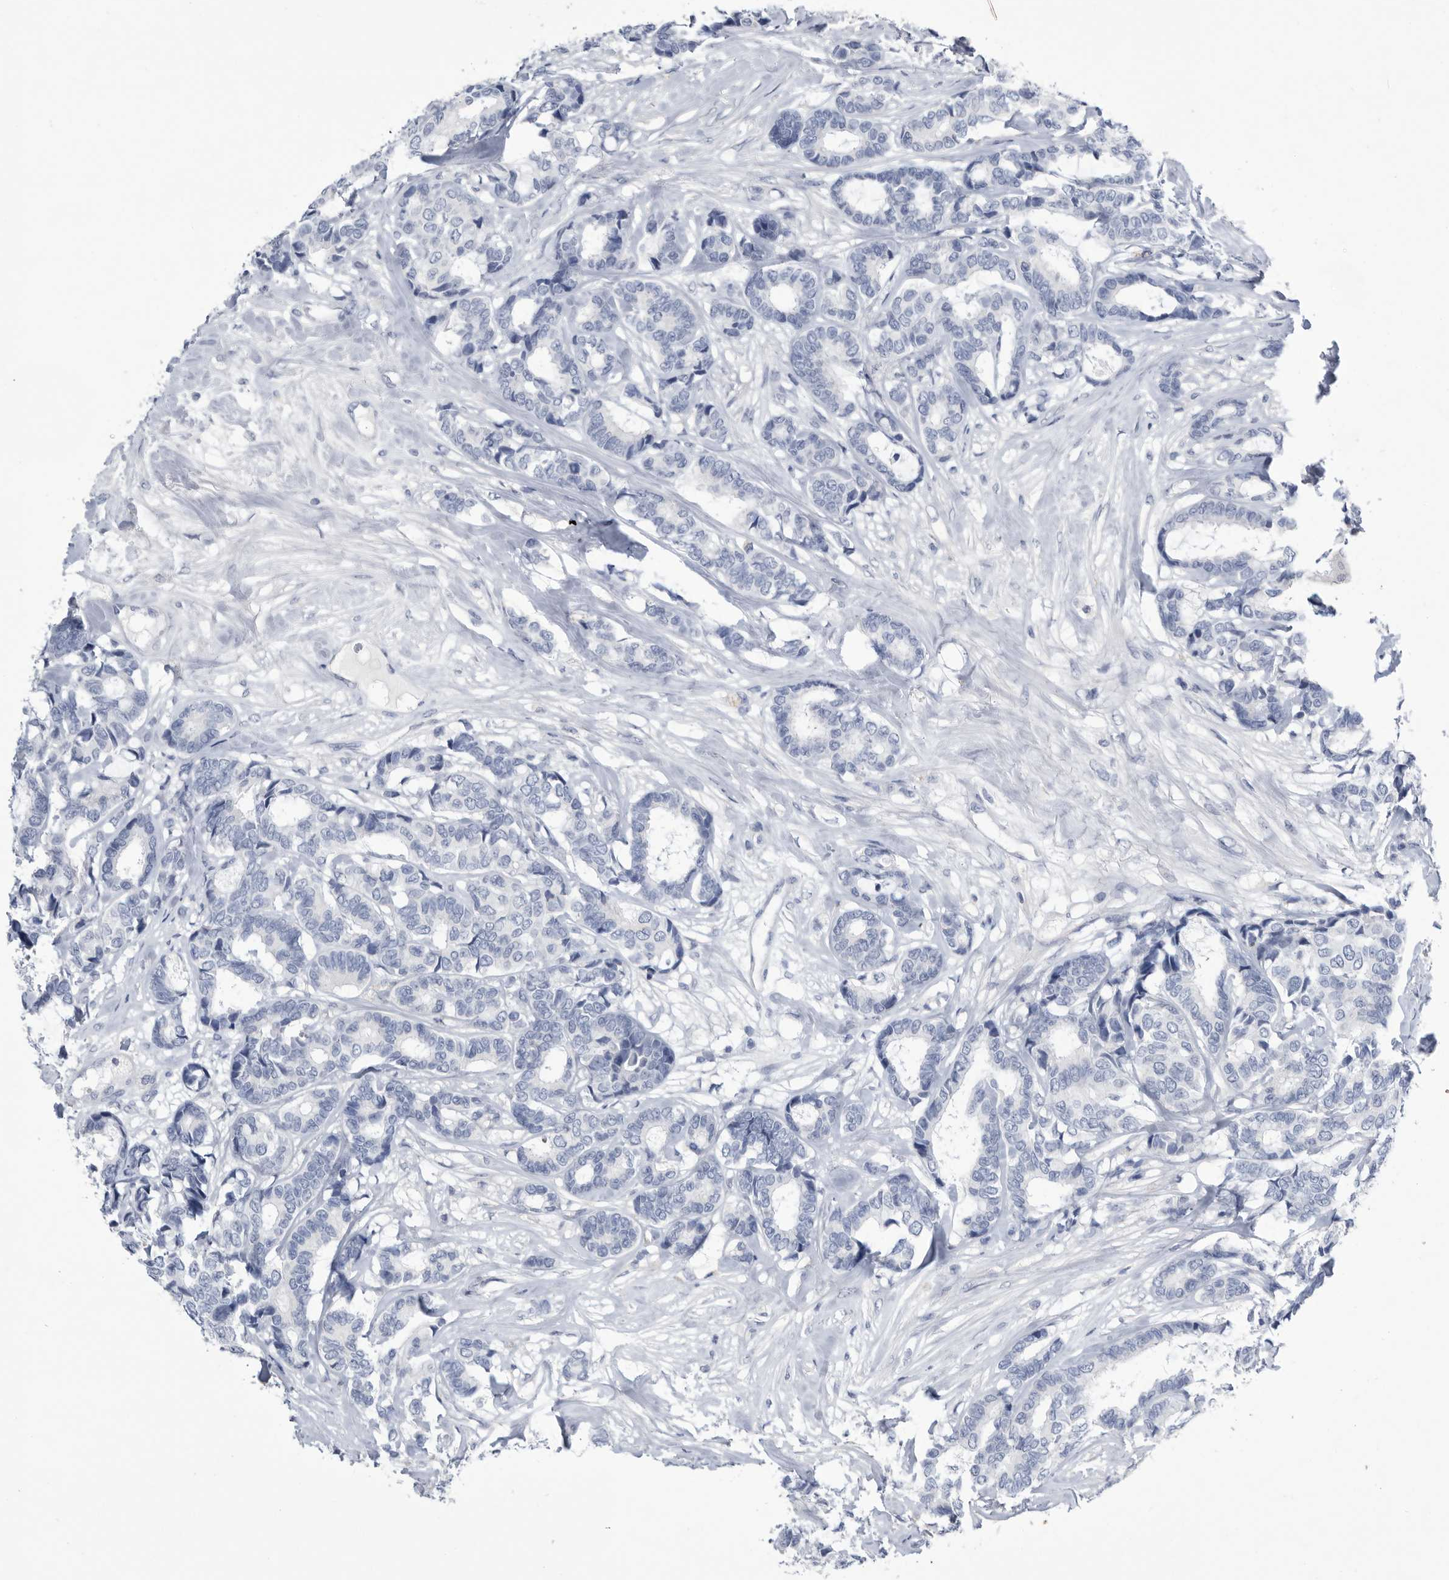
{"staining": {"intensity": "negative", "quantity": "none", "location": "none"}, "tissue": "breast cancer", "cell_type": "Tumor cells", "image_type": "cancer", "snomed": [{"axis": "morphology", "description": "Duct carcinoma"}, {"axis": "topography", "description": "Breast"}], "caption": "Immunohistochemical staining of infiltrating ductal carcinoma (breast) shows no significant expression in tumor cells. (Immunohistochemistry (ihc), brightfield microscopy, high magnification).", "gene": "BTBD6", "patient": {"sex": "female", "age": 87}}